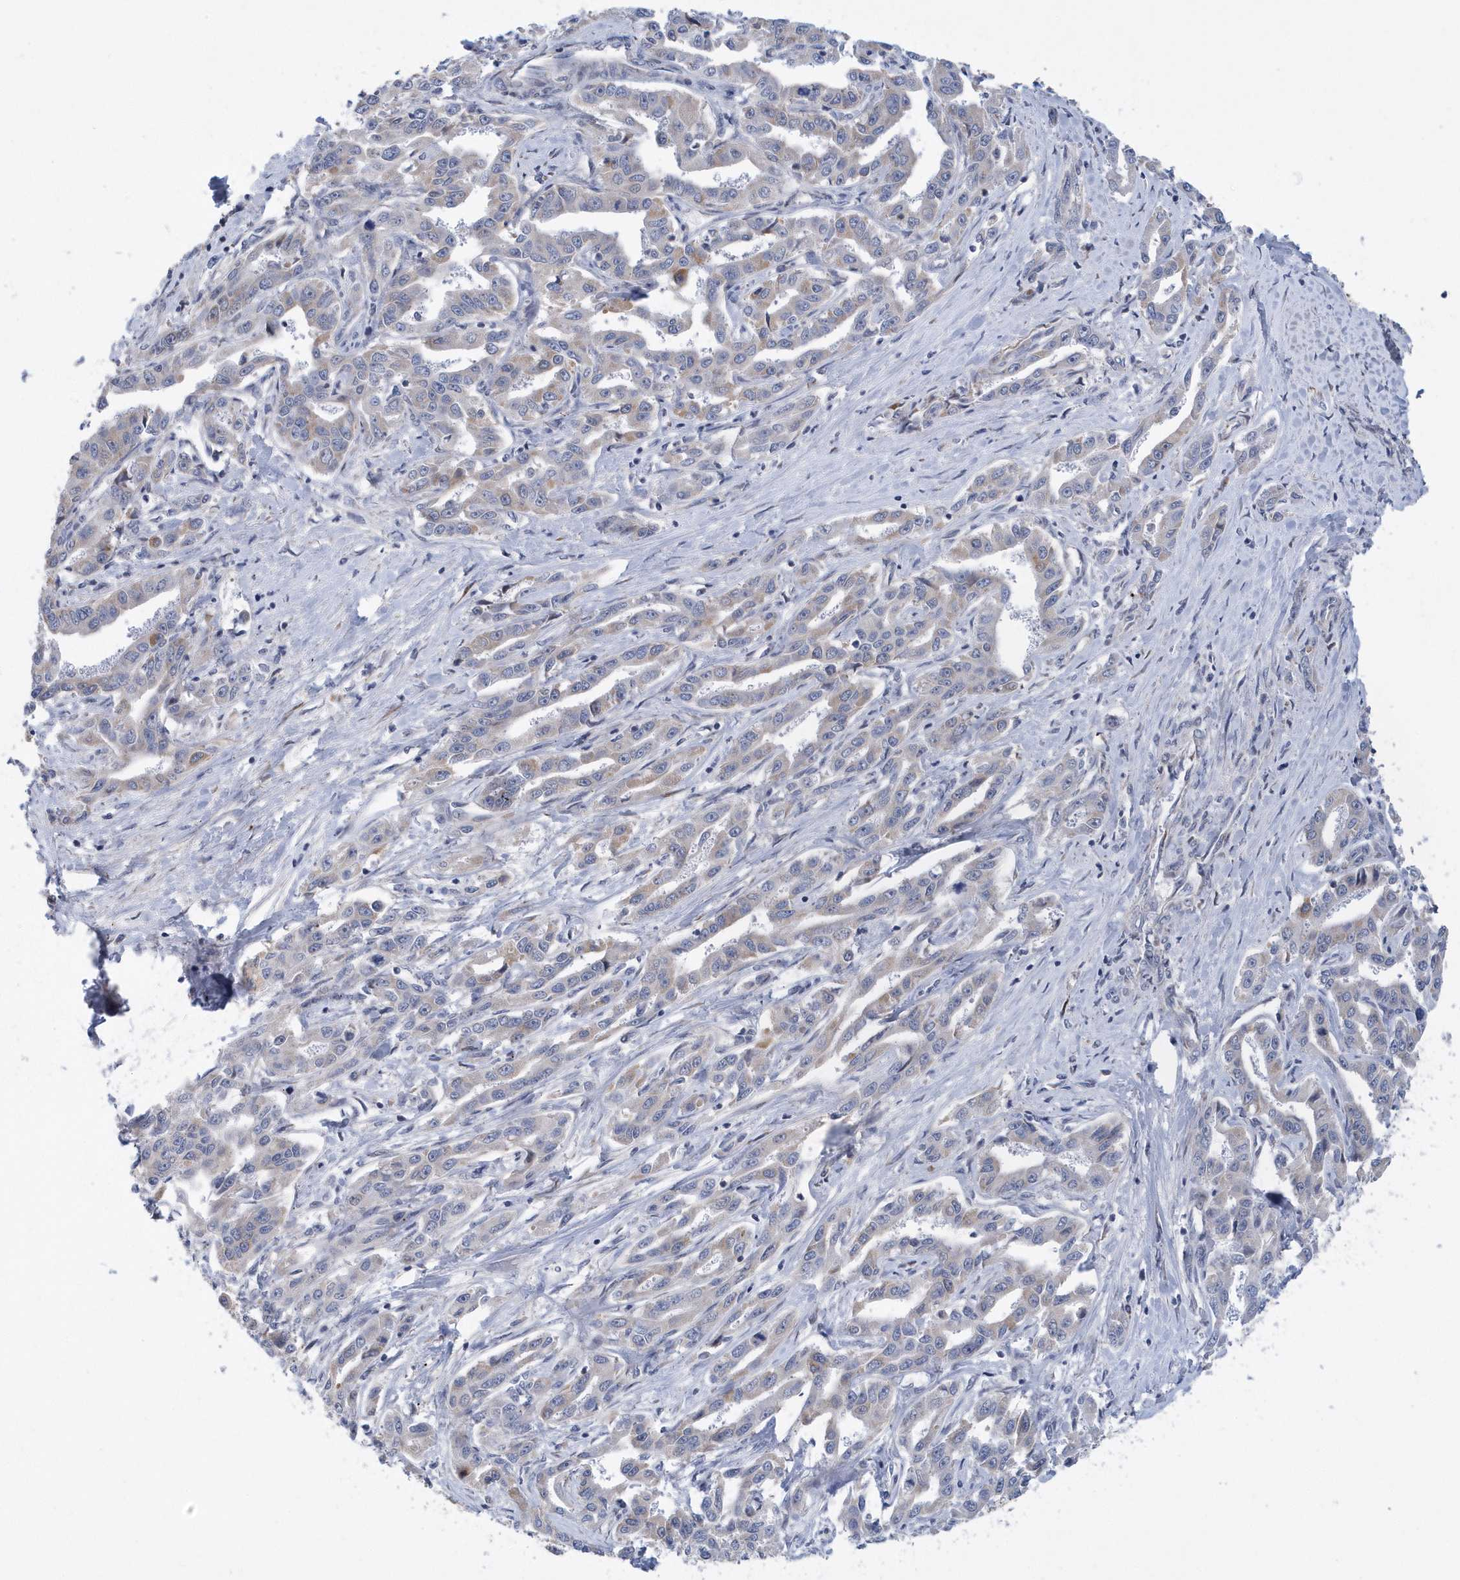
{"staining": {"intensity": "negative", "quantity": "none", "location": "none"}, "tissue": "liver cancer", "cell_type": "Tumor cells", "image_type": "cancer", "snomed": [{"axis": "morphology", "description": "Cholangiocarcinoma"}, {"axis": "topography", "description": "Liver"}], "caption": "An image of human liver cancer (cholangiocarcinoma) is negative for staining in tumor cells. (DAB immunohistochemistry, high magnification).", "gene": "VWA5B2", "patient": {"sex": "male", "age": 59}}